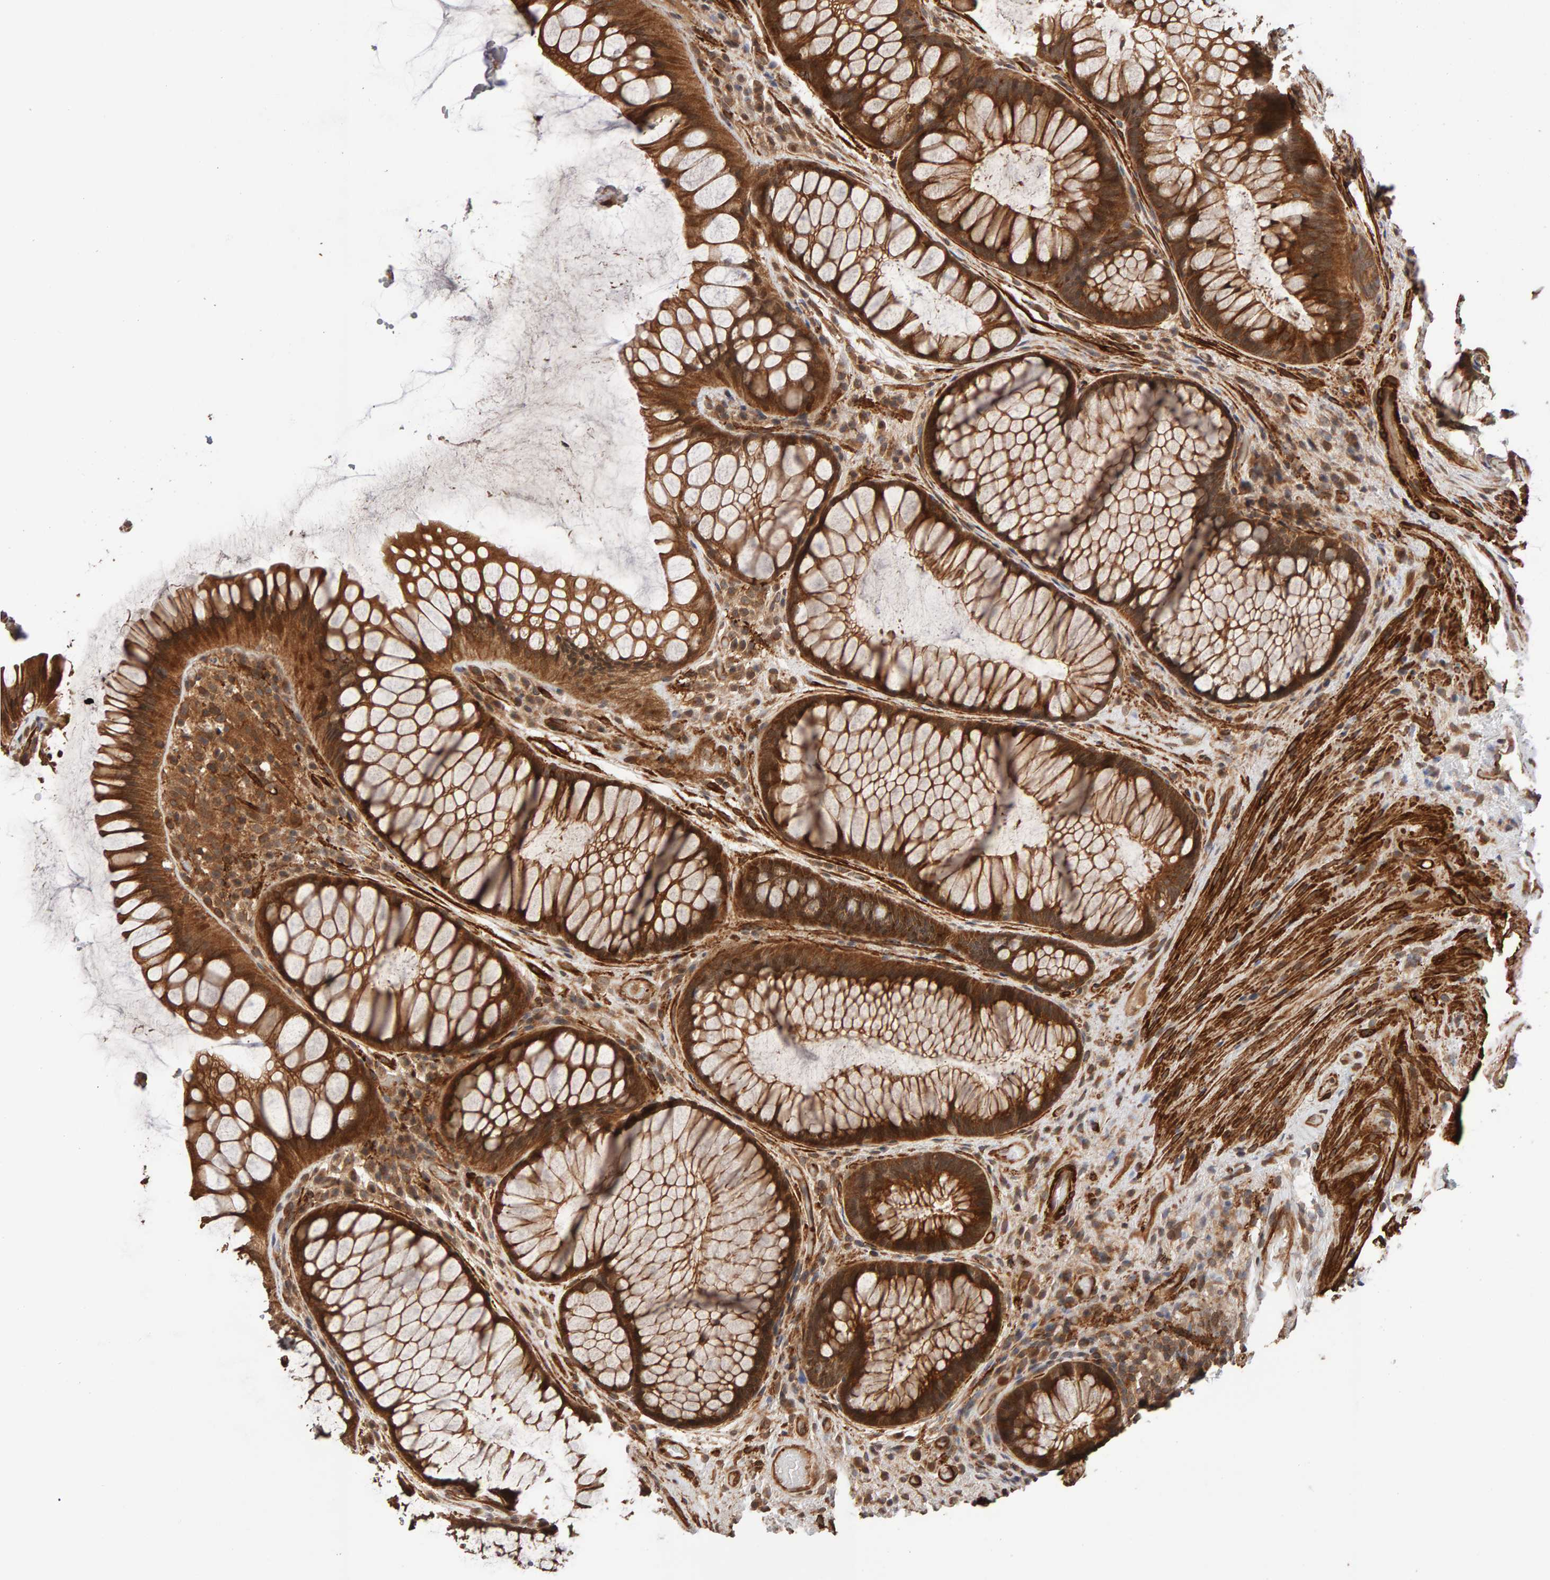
{"staining": {"intensity": "moderate", "quantity": ">75%", "location": "cytoplasmic/membranous"}, "tissue": "rectum", "cell_type": "Glandular cells", "image_type": "normal", "snomed": [{"axis": "morphology", "description": "Normal tissue, NOS"}, {"axis": "topography", "description": "Rectum"}], "caption": "Protein expression analysis of unremarkable rectum reveals moderate cytoplasmic/membranous staining in approximately >75% of glandular cells.", "gene": "SYNRG", "patient": {"sex": "male", "age": 51}}